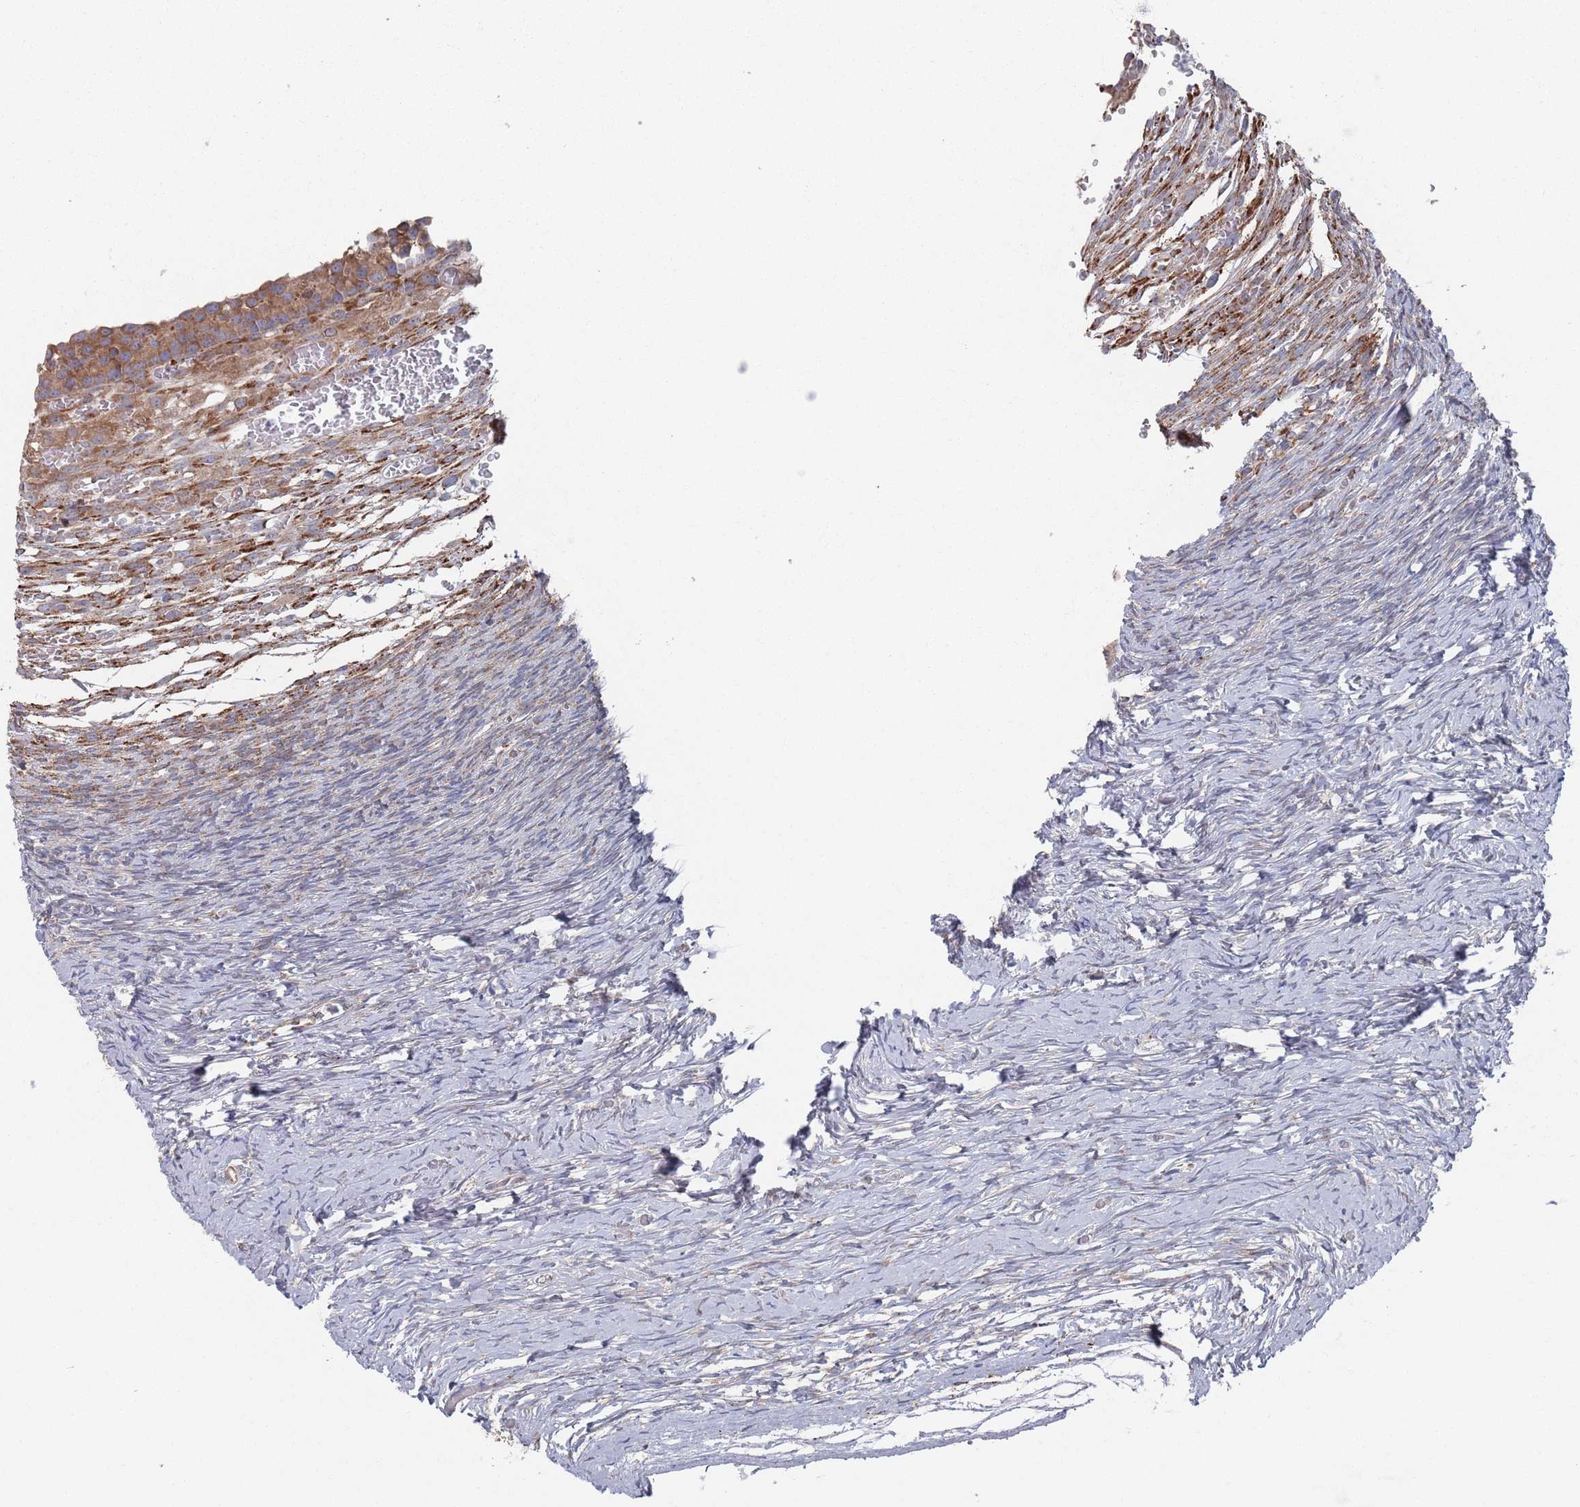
{"staining": {"intensity": "weak", "quantity": "<25%", "location": "cytoplasmic/membranous"}, "tissue": "ovary", "cell_type": "Ovarian stroma cells", "image_type": "normal", "snomed": [{"axis": "morphology", "description": "Normal tissue, NOS"}, {"axis": "topography", "description": "Ovary"}], "caption": "A micrograph of ovary stained for a protein displays no brown staining in ovarian stroma cells. (DAB immunohistochemistry, high magnification).", "gene": "CCDC106", "patient": {"sex": "female", "age": 39}}